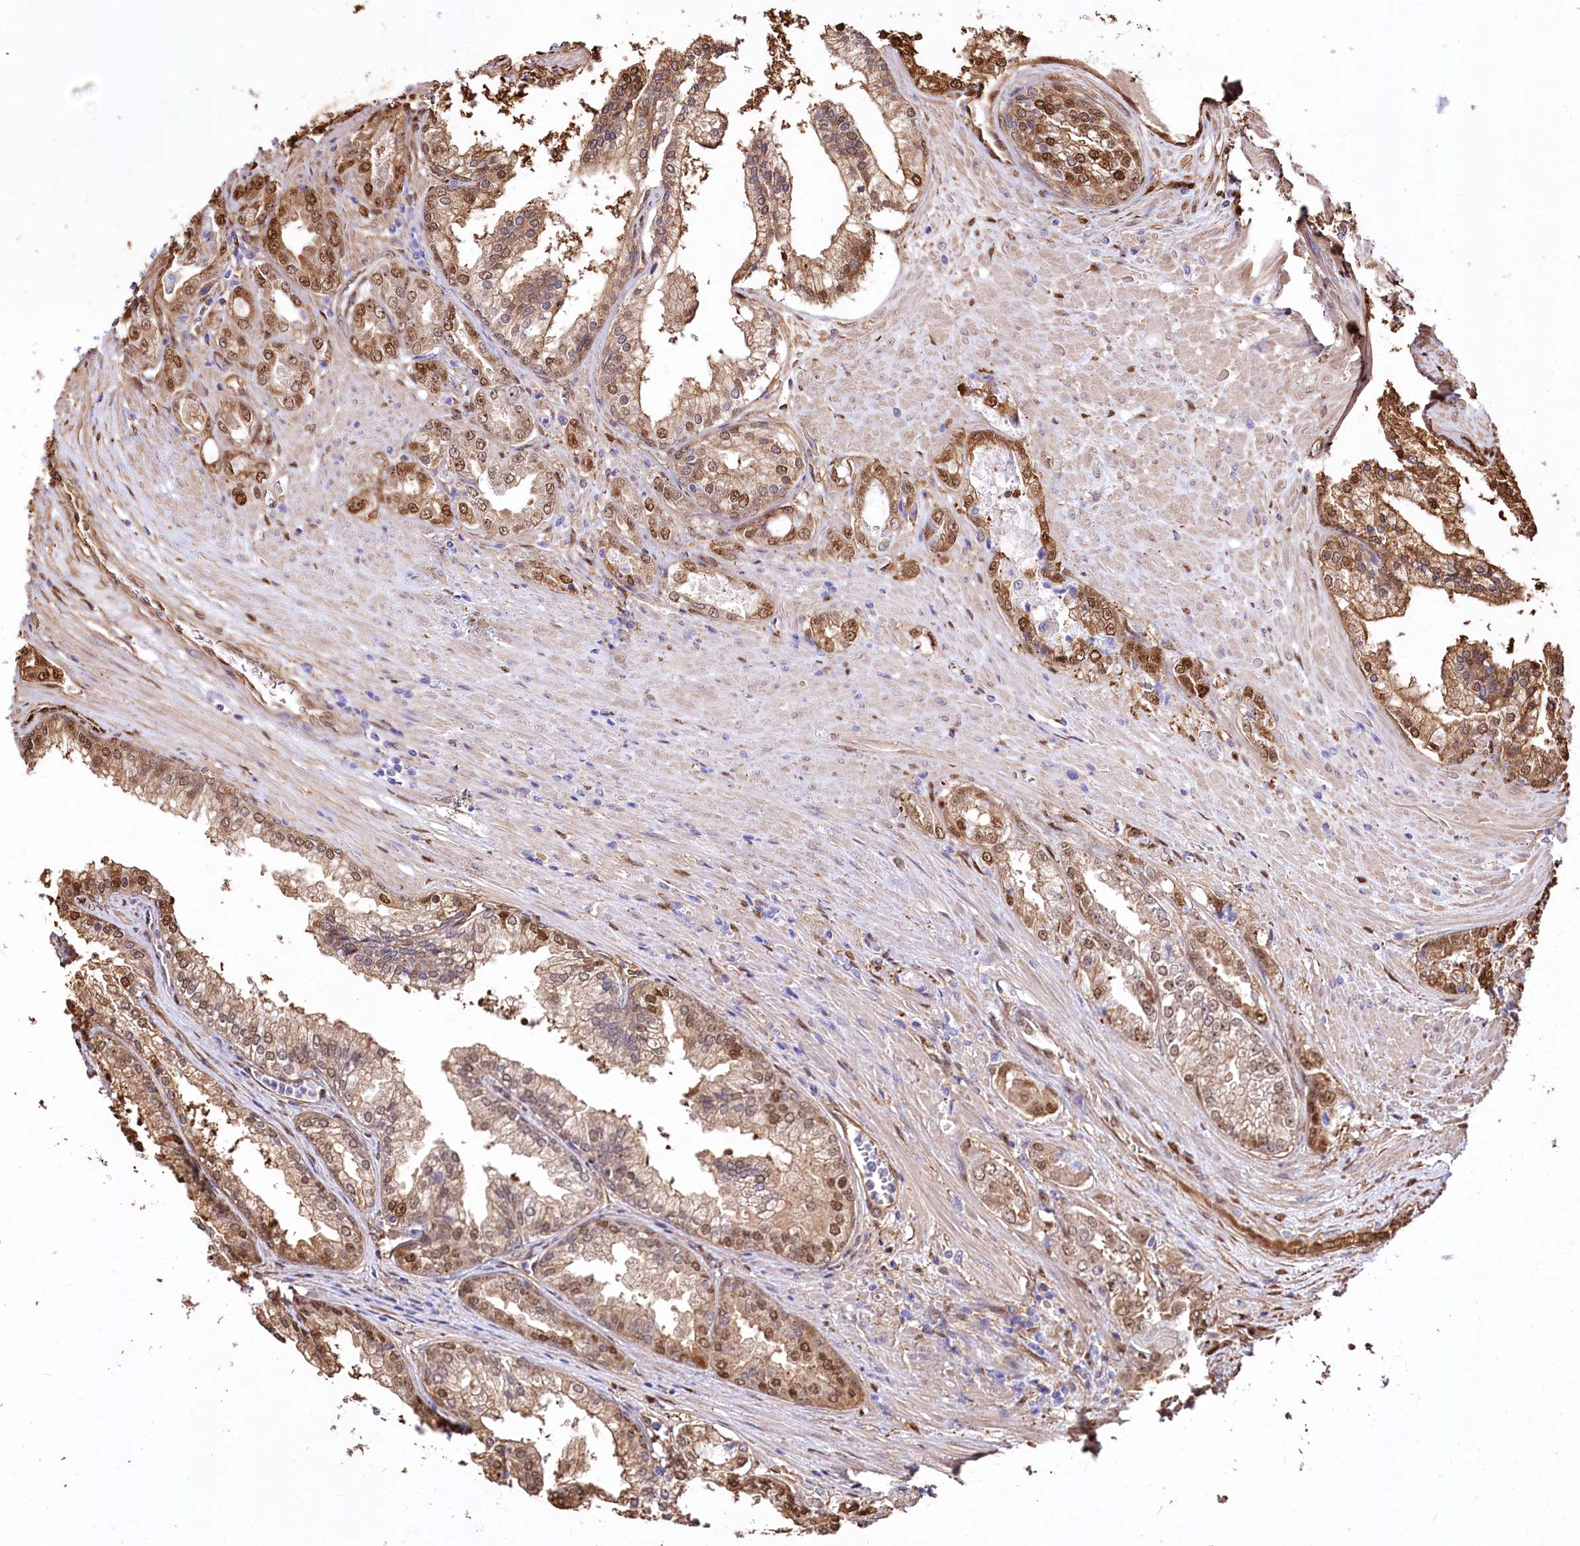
{"staining": {"intensity": "moderate", "quantity": ">75%", "location": "cytoplasmic/membranous,nuclear"}, "tissue": "prostate cancer", "cell_type": "Tumor cells", "image_type": "cancer", "snomed": [{"axis": "morphology", "description": "Adenocarcinoma, High grade"}, {"axis": "topography", "description": "Prostate"}], "caption": "High-magnification brightfield microscopy of adenocarcinoma (high-grade) (prostate) stained with DAB (3,3'-diaminobenzidine) (brown) and counterstained with hematoxylin (blue). tumor cells exhibit moderate cytoplasmic/membranous and nuclear staining is identified in about>75% of cells.", "gene": "PTMS", "patient": {"sex": "male", "age": 72}}